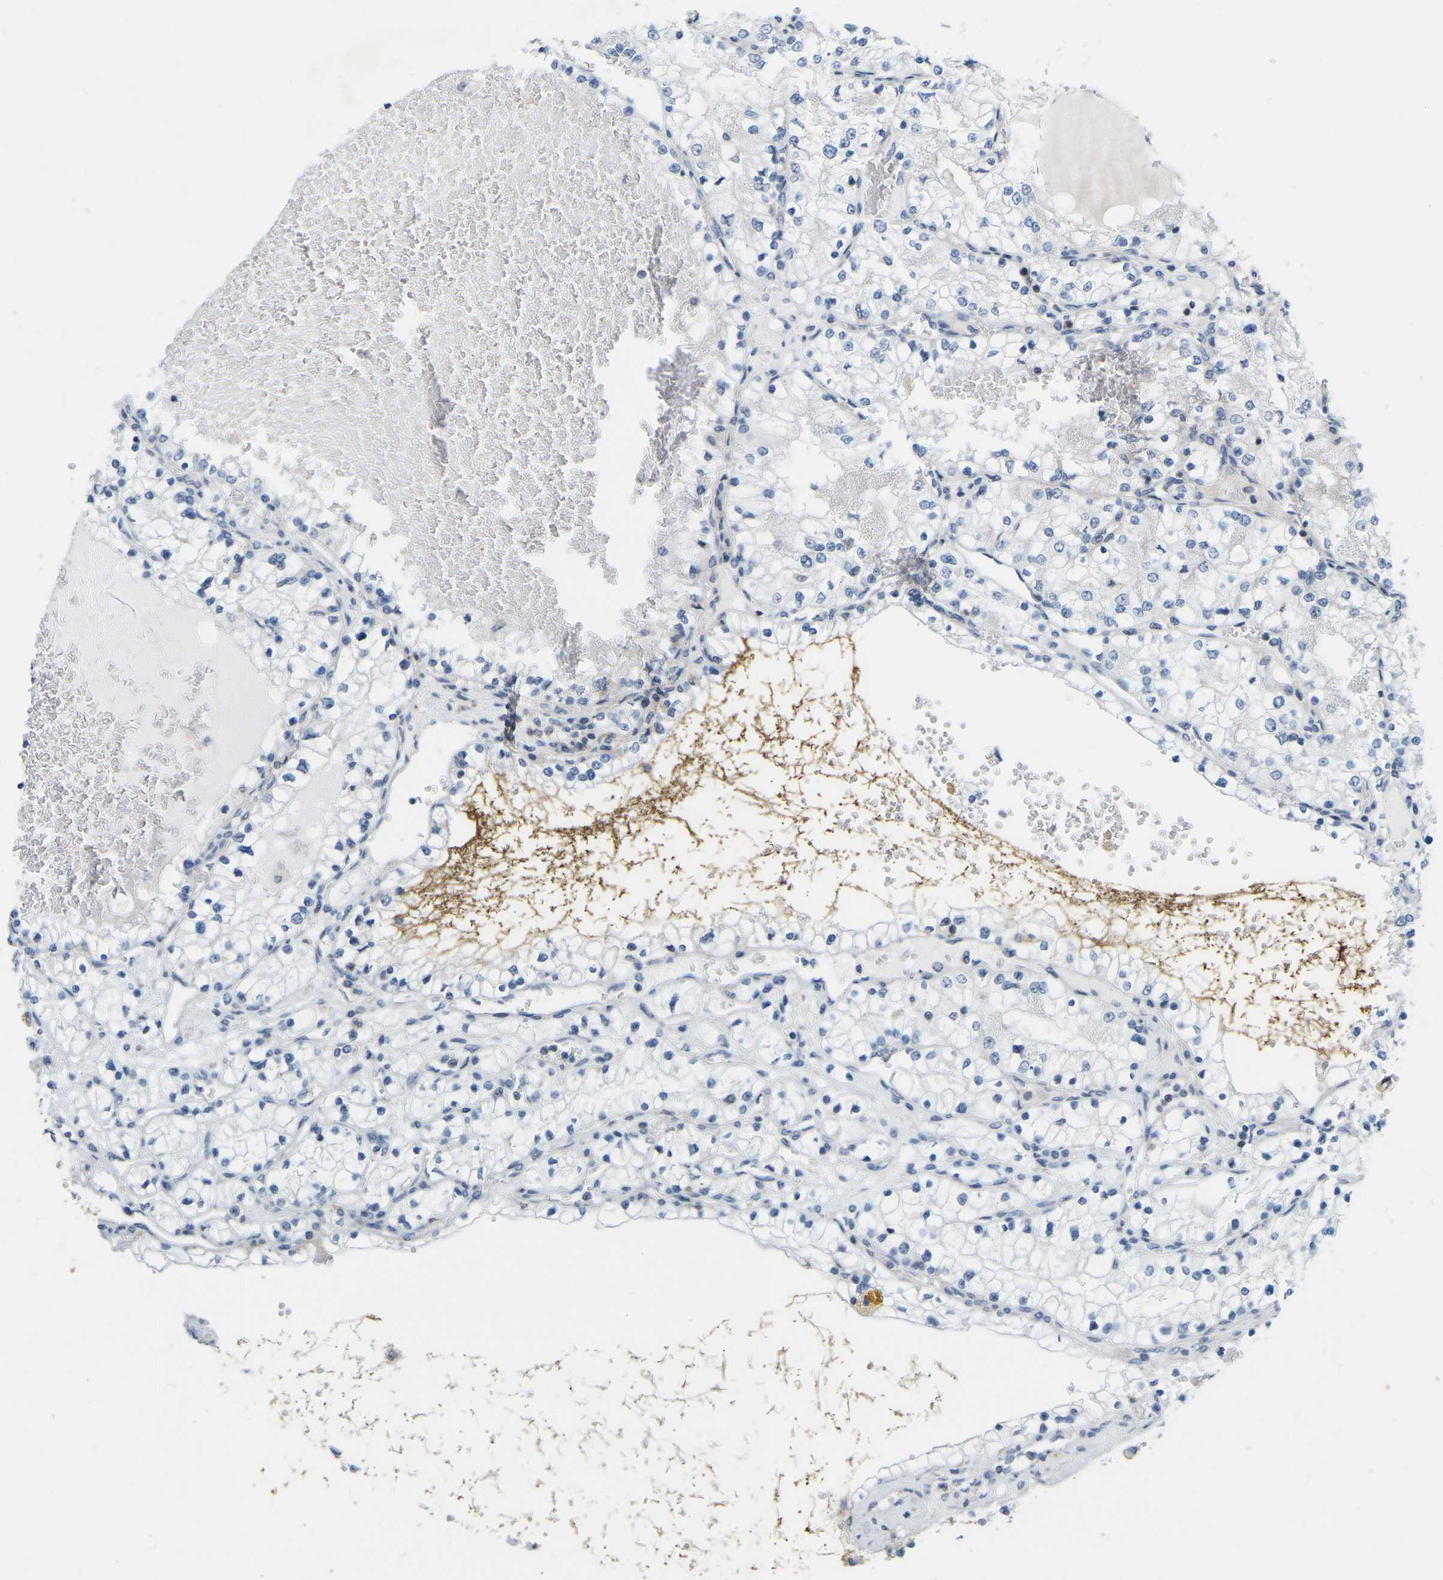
{"staining": {"intensity": "negative", "quantity": "none", "location": "none"}, "tissue": "renal cancer", "cell_type": "Tumor cells", "image_type": "cancer", "snomed": [{"axis": "morphology", "description": "Adenocarcinoma, NOS"}, {"axis": "topography", "description": "Kidney"}], "caption": "Immunohistochemical staining of human renal cancer (adenocarcinoma) shows no significant staining in tumor cells. (Immunohistochemistry, brightfield microscopy, high magnification).", "gene": "OTOF", "patient": {"sex": "male", "age": 68}}